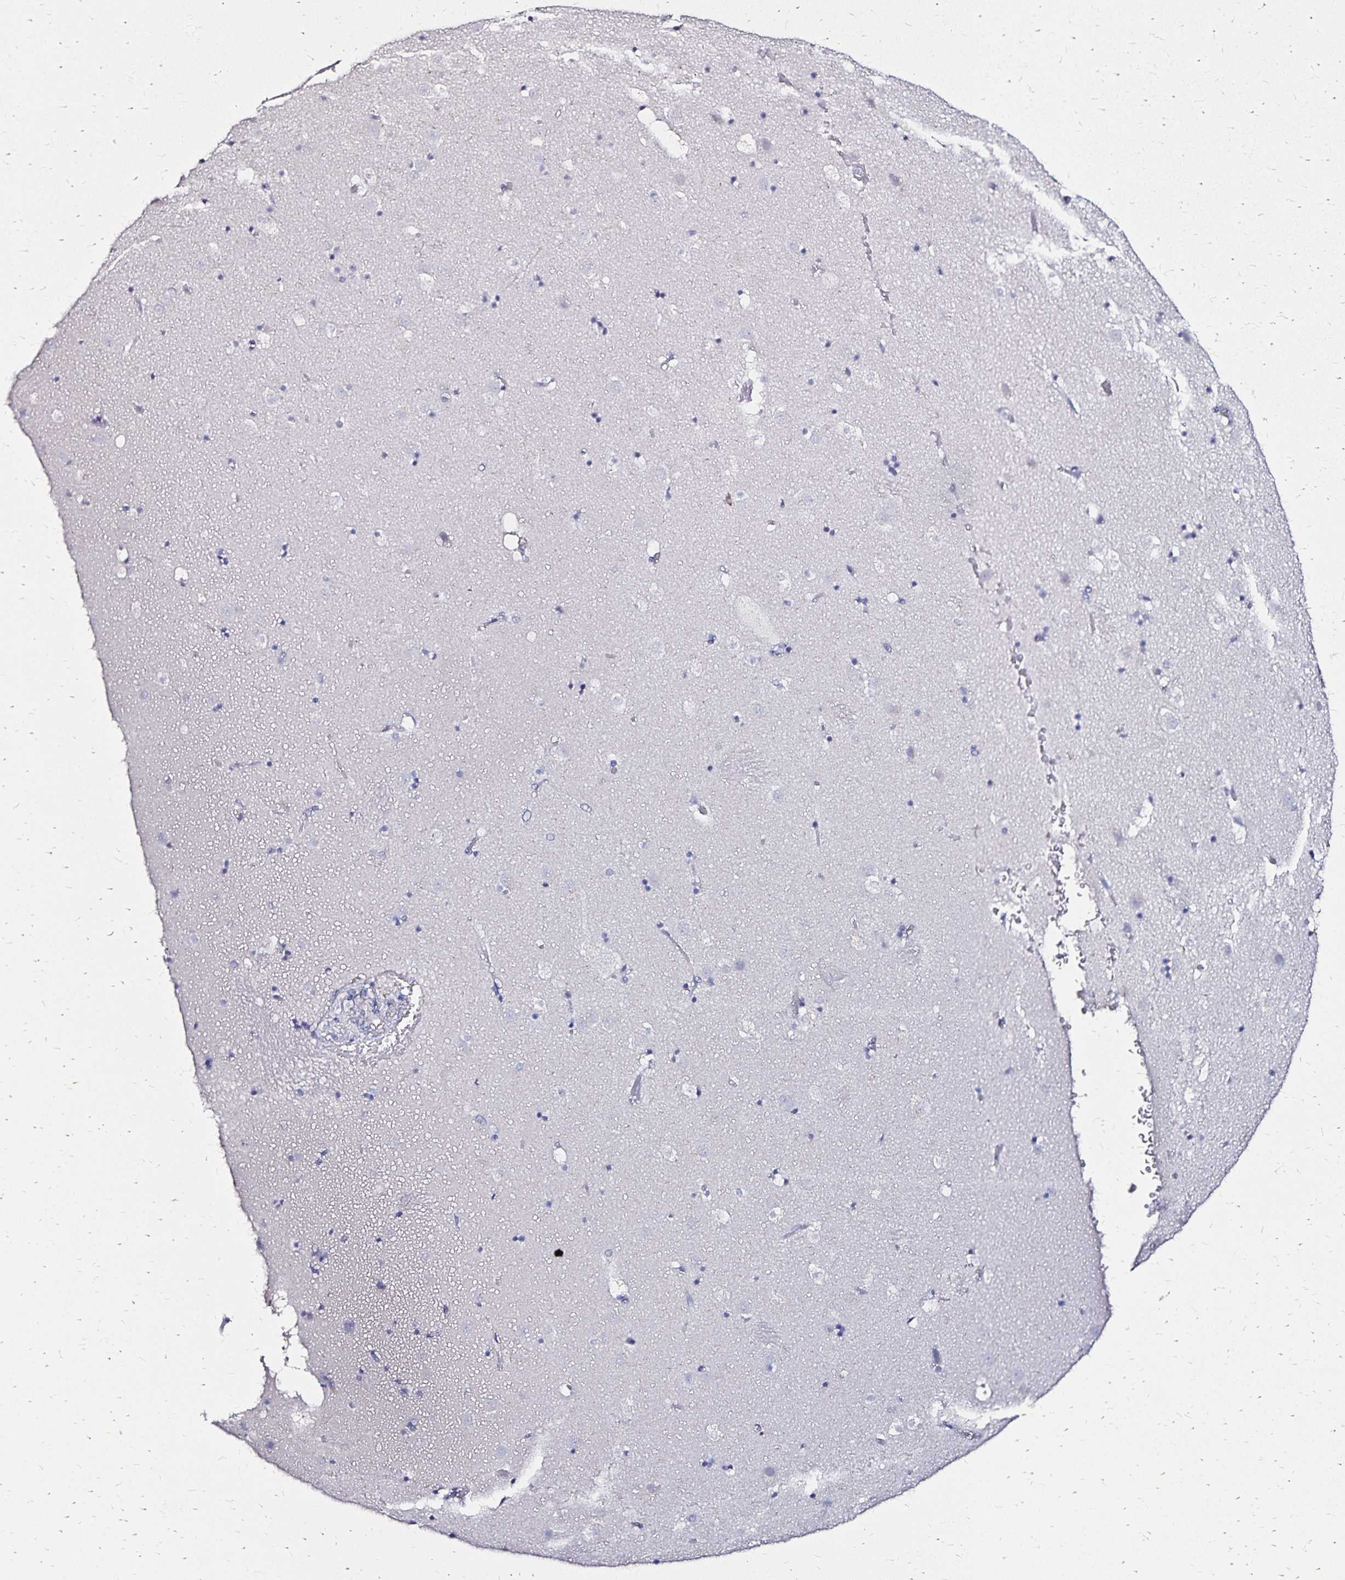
{"staining": {"intensity": "negative", "quantity": "none", "location": "none"}, "tissue": "caudate", "cell_type": "Glial cells", "image_type": "normal", "snomed": [{"axis": "morphology", "description": "Normal tissue, NOS"}, {"axis": "topography", "description": "Lateral ventricle wall"}], "caption": "Immunohistochemistry (IHC) of benign caudate demonstrates no positivity in glial cells.", "gene": "SLC5A1", "patient": {"sex": "male", "age": 37}}